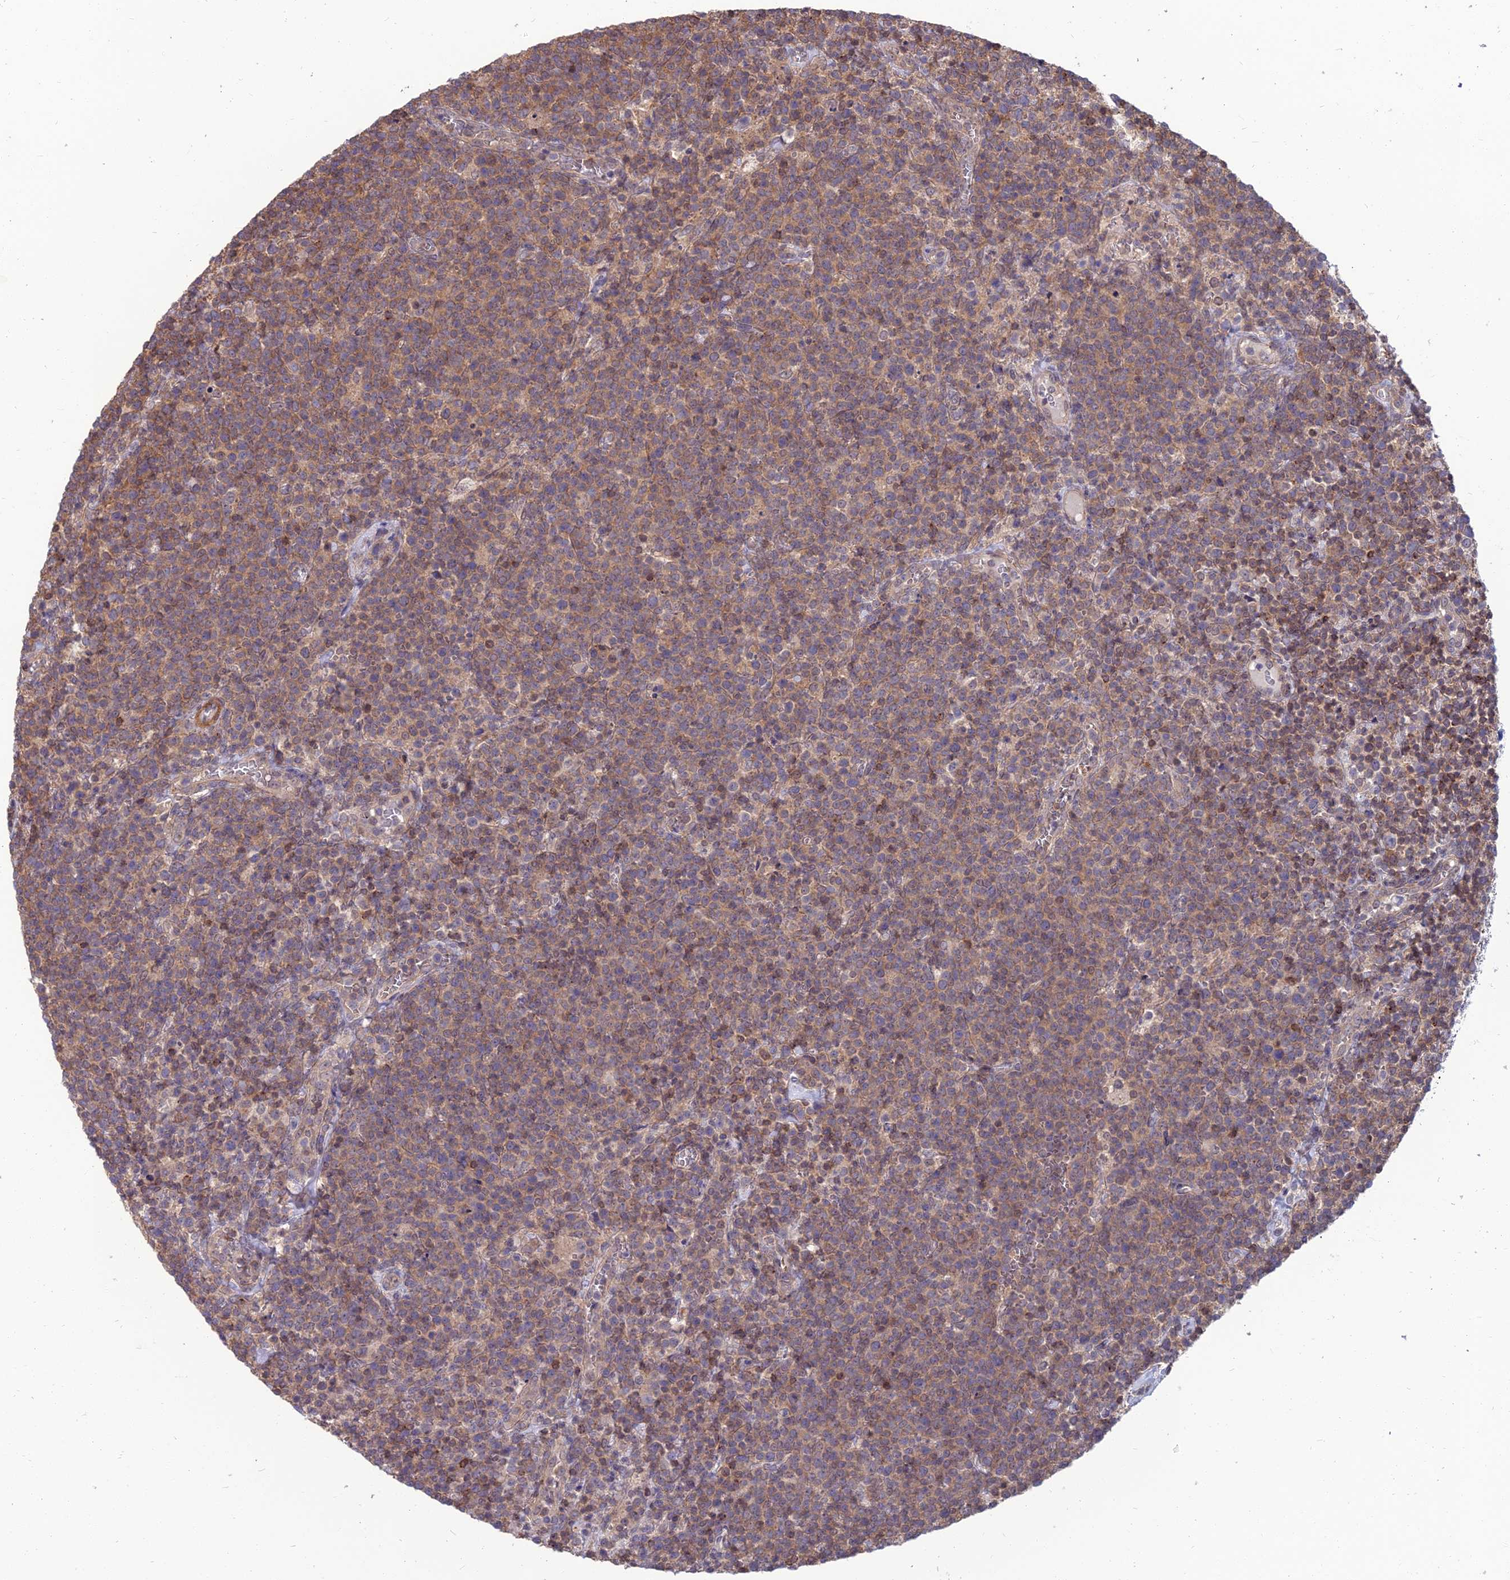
{"staining": {"intensity": "moderate", "quantity": ">75%", "location": "cytoplasmic/membranous"}, "tissue": "lymphoma", "cell_type": "Tumor cells", "image_type": "cancer", "snomed": [{"axis": "morphology", "description": "Malignant lymphoma, non-Hodgkin's type, High grade"}, {"axis": "topography", "description": "Lymph node"}], "caption": "This is an image of IHC staining of lymphoma, which shows moderate positivity in the cytoplasmic/membranous of tumor cells.", "gene": "OPA3", "patient": {"sex": "male", "age": 61}}